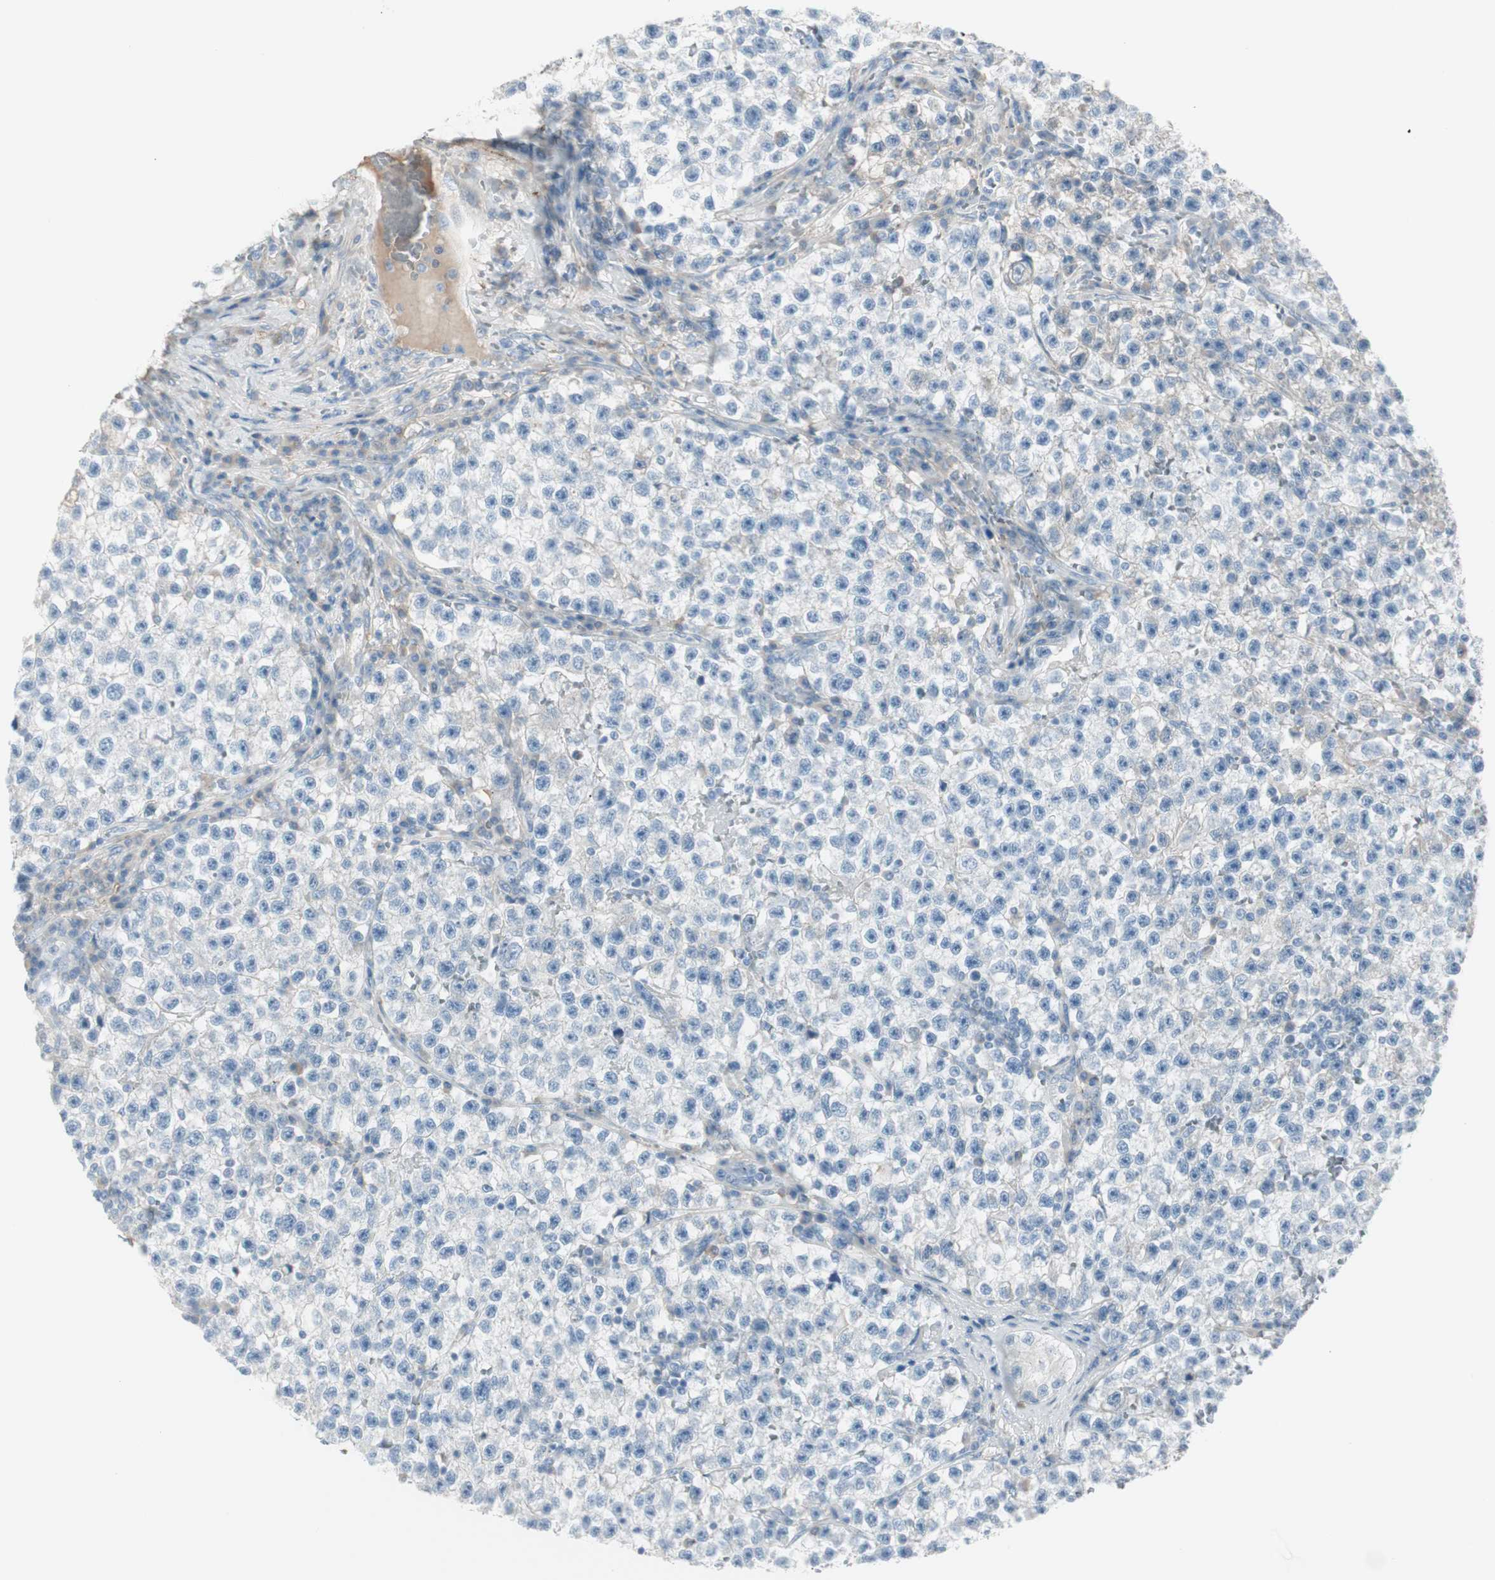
{"staining": {"intensity": "negative", "quantity": "none", "location": "none"}, "tissue": "testis cancer", "cell_type": "Tumor cells", "image_type": "cancer", "snomed": [{"axis": "morphology", "description": "Seminoma, NOS"}, {"axis": "topography", "description": "Testis"}], "caption": "Immunohistochemical staining of human testis cancer displays no significant staining in tumor cells.", "gene": "CACNA2D1", "patient": {"sex": "male", "age": 22}}